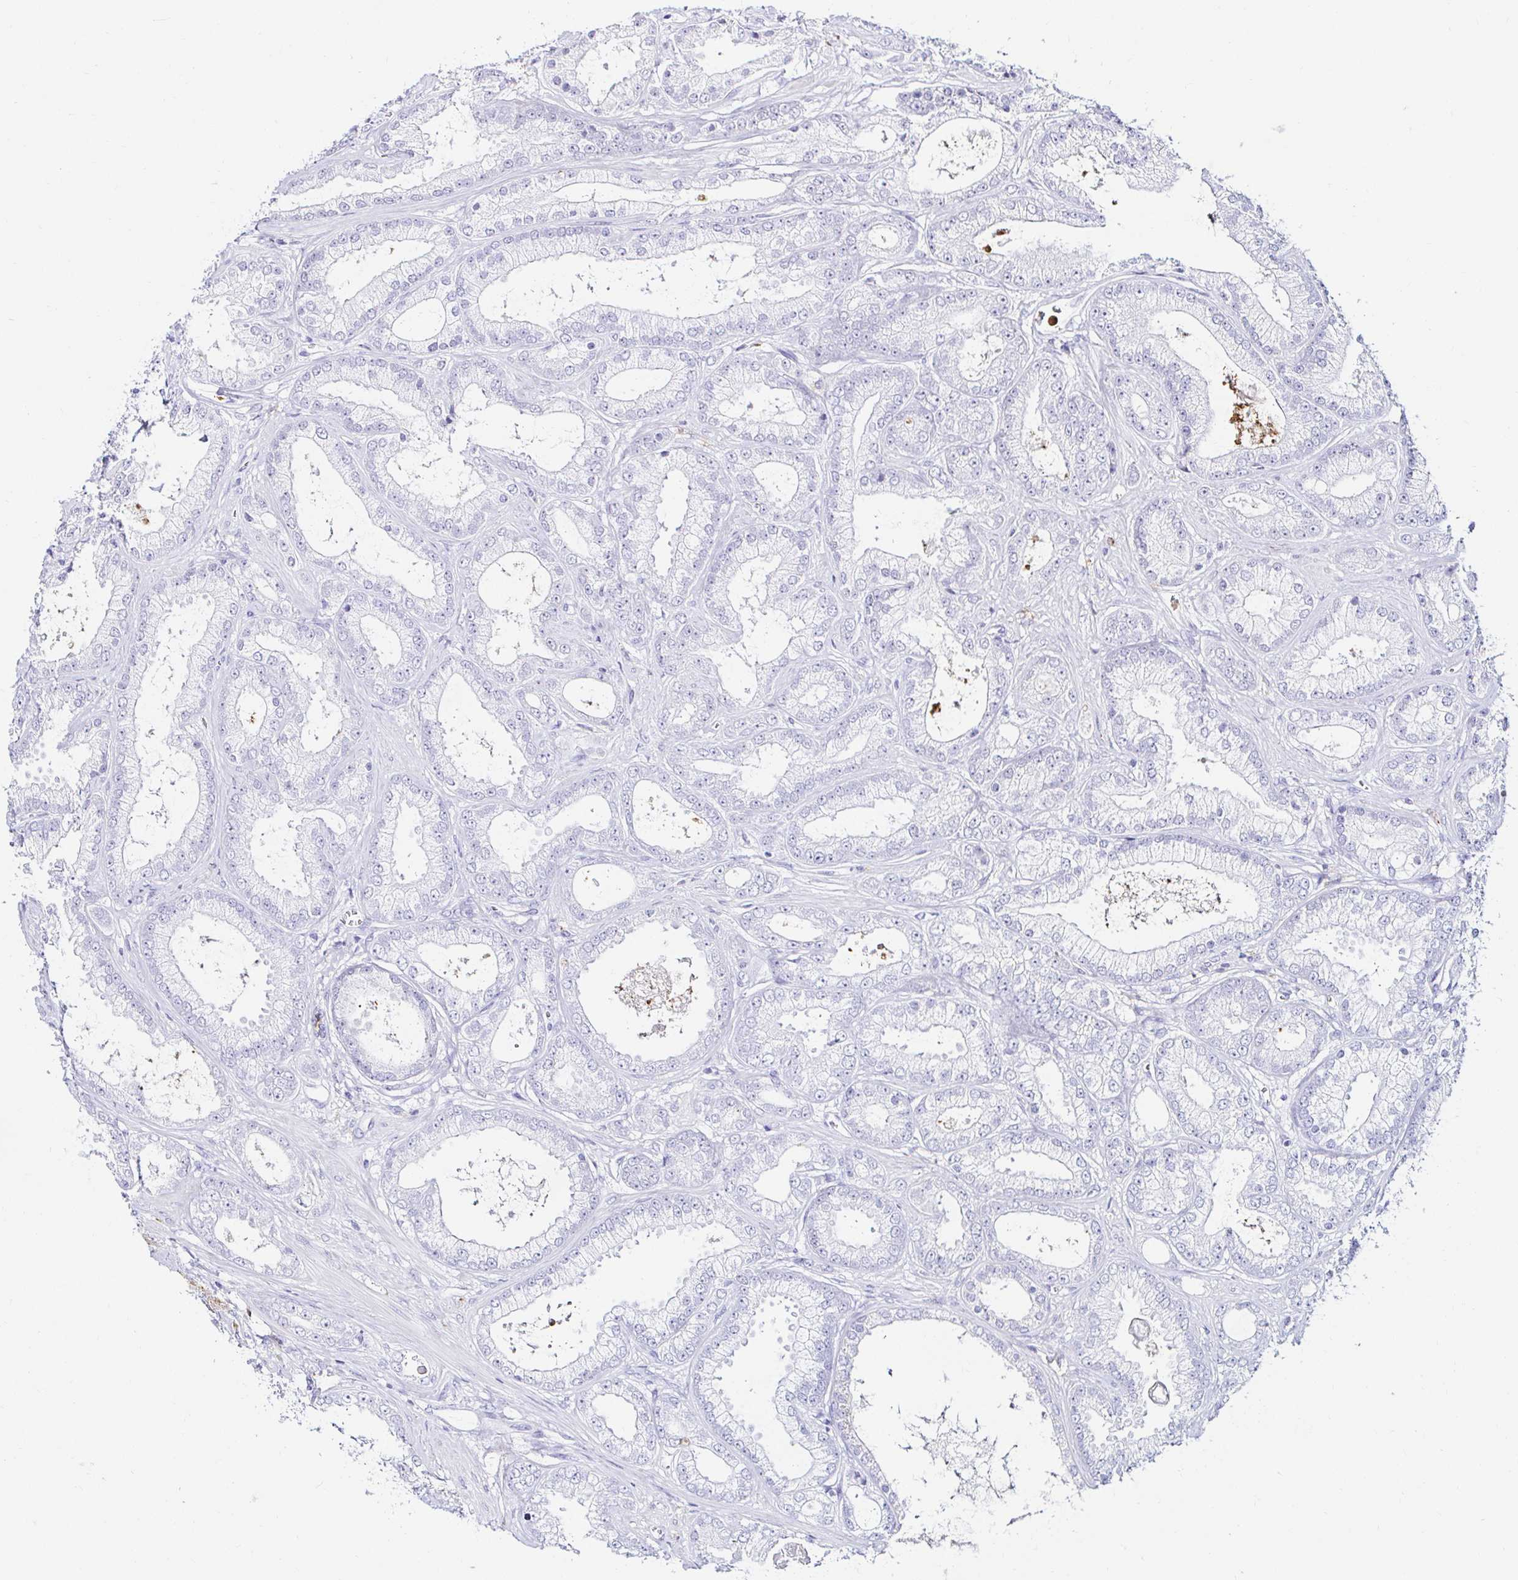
{"staining": {"intensity": "negative", "quantity": "none", "location": "none"}, "tissue": "prostate cancer", "cell_type": "Tumor cells", "image_type": "cancer", "snomed": [{"axis": "morphology", "description": "Adenocarcinoma, High grade"}, {"axis": "topography", "description": "Prostate"}], "caption": "This is an immunohistochemistry photomicrograph of adenocarcinoma (high-grade) (prostate). There is no expression in tumor cells.", "gene": "CYBB", "patient": {"sex": "male", "age": 67}}